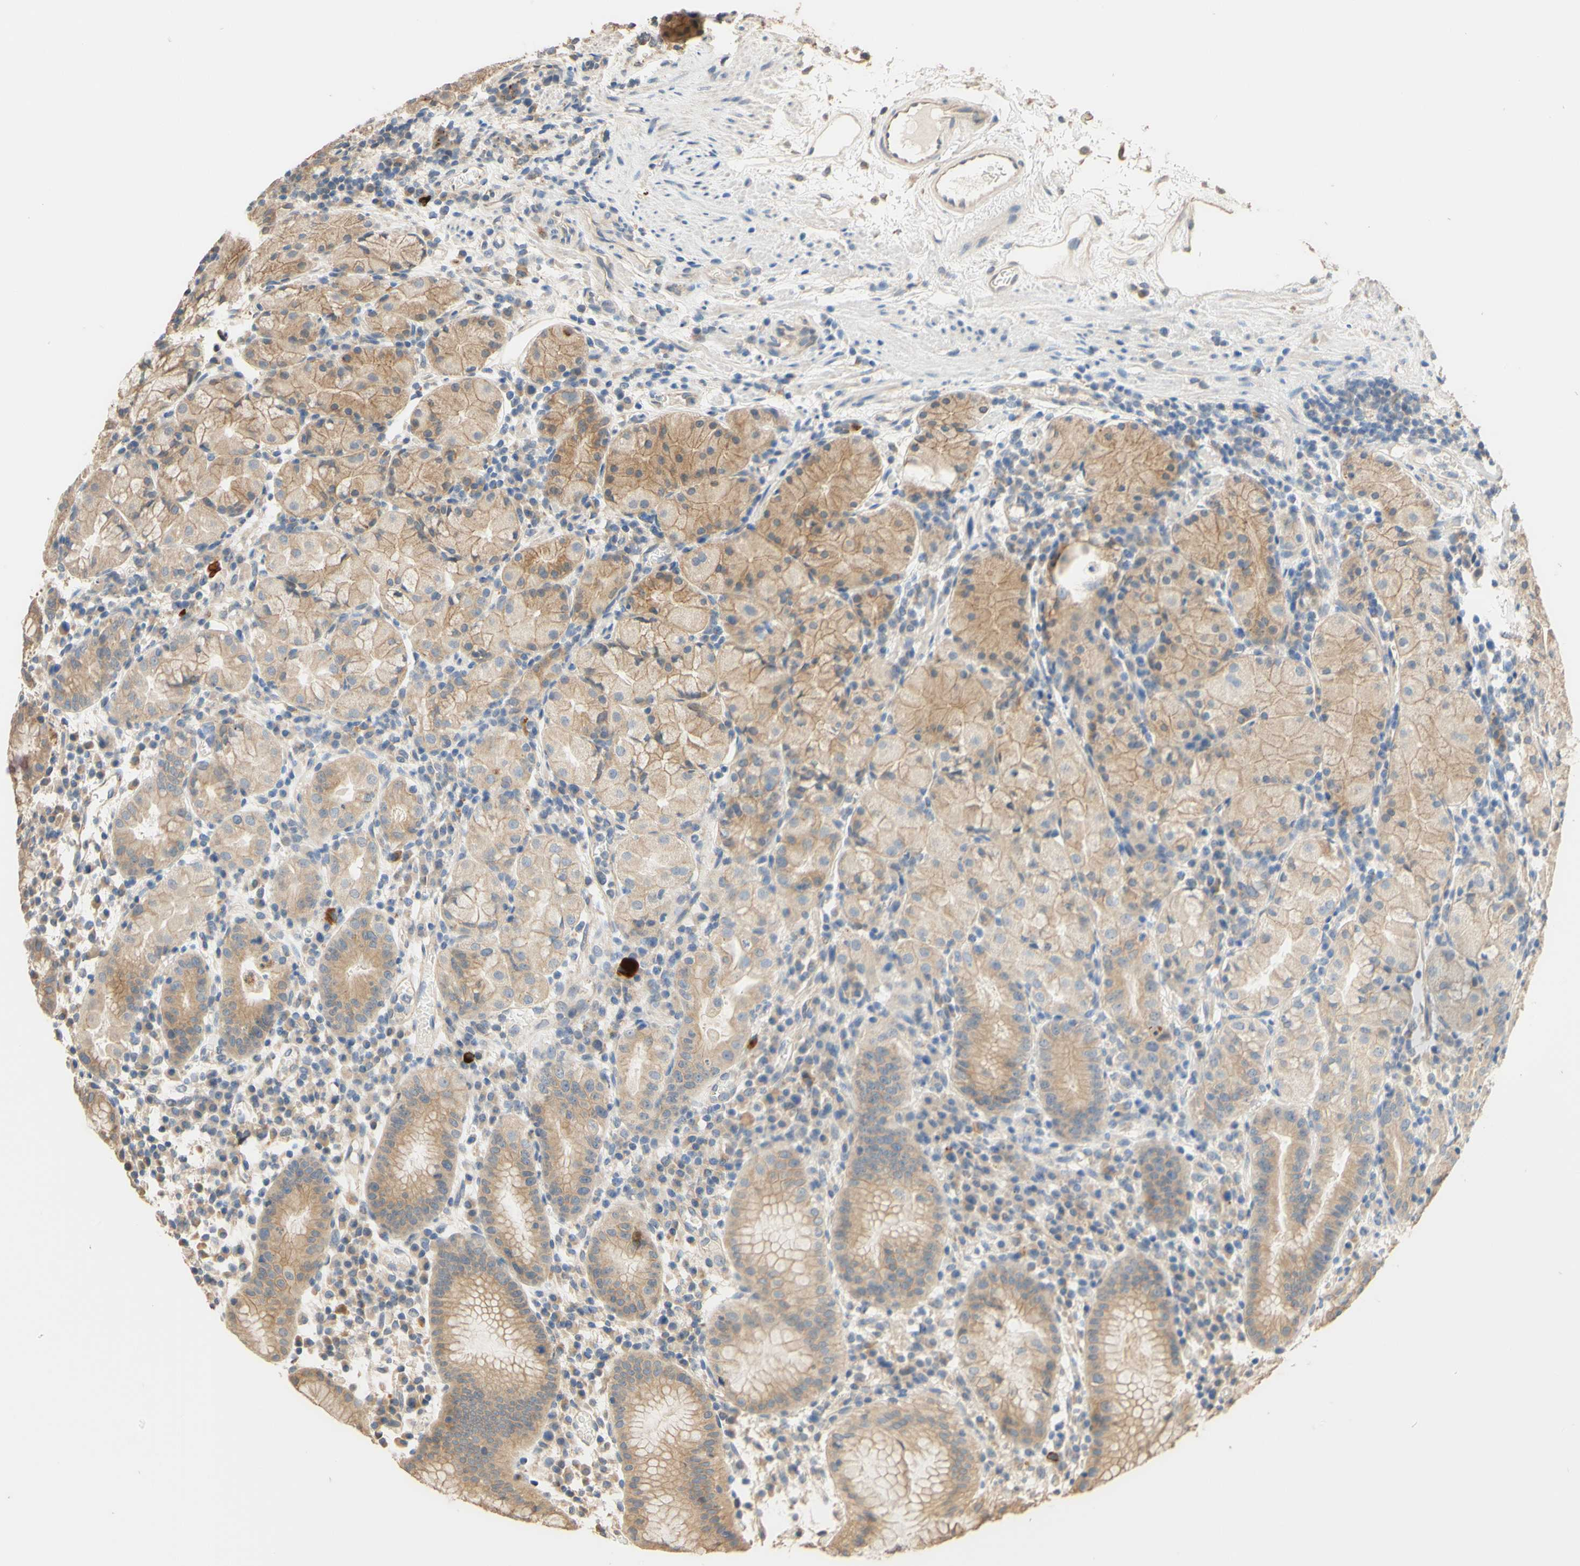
{"staining": {"intensity": "moderate", "quantity": ">75%", "location": "cytoplasmic/membranous"}, "tissue": "stomach", "cell_type": "Glandular cells", "image_type": "normal", "snomed": [{"axis": "morphology", "description": "Normal tissue, NOS"}, {"axis": "topography", "description": "Stomach"}, {"axis": "topography", "description": "Stomach, lower"}], "caption": "Immunohistochemical staining of normal human stomach exhibits medium levels of moderate cytoplasmic/membranous expression in about >75% of glandular cells.", "gene": "SMIM19", "patient": {"sex": "female", "age": 75}}